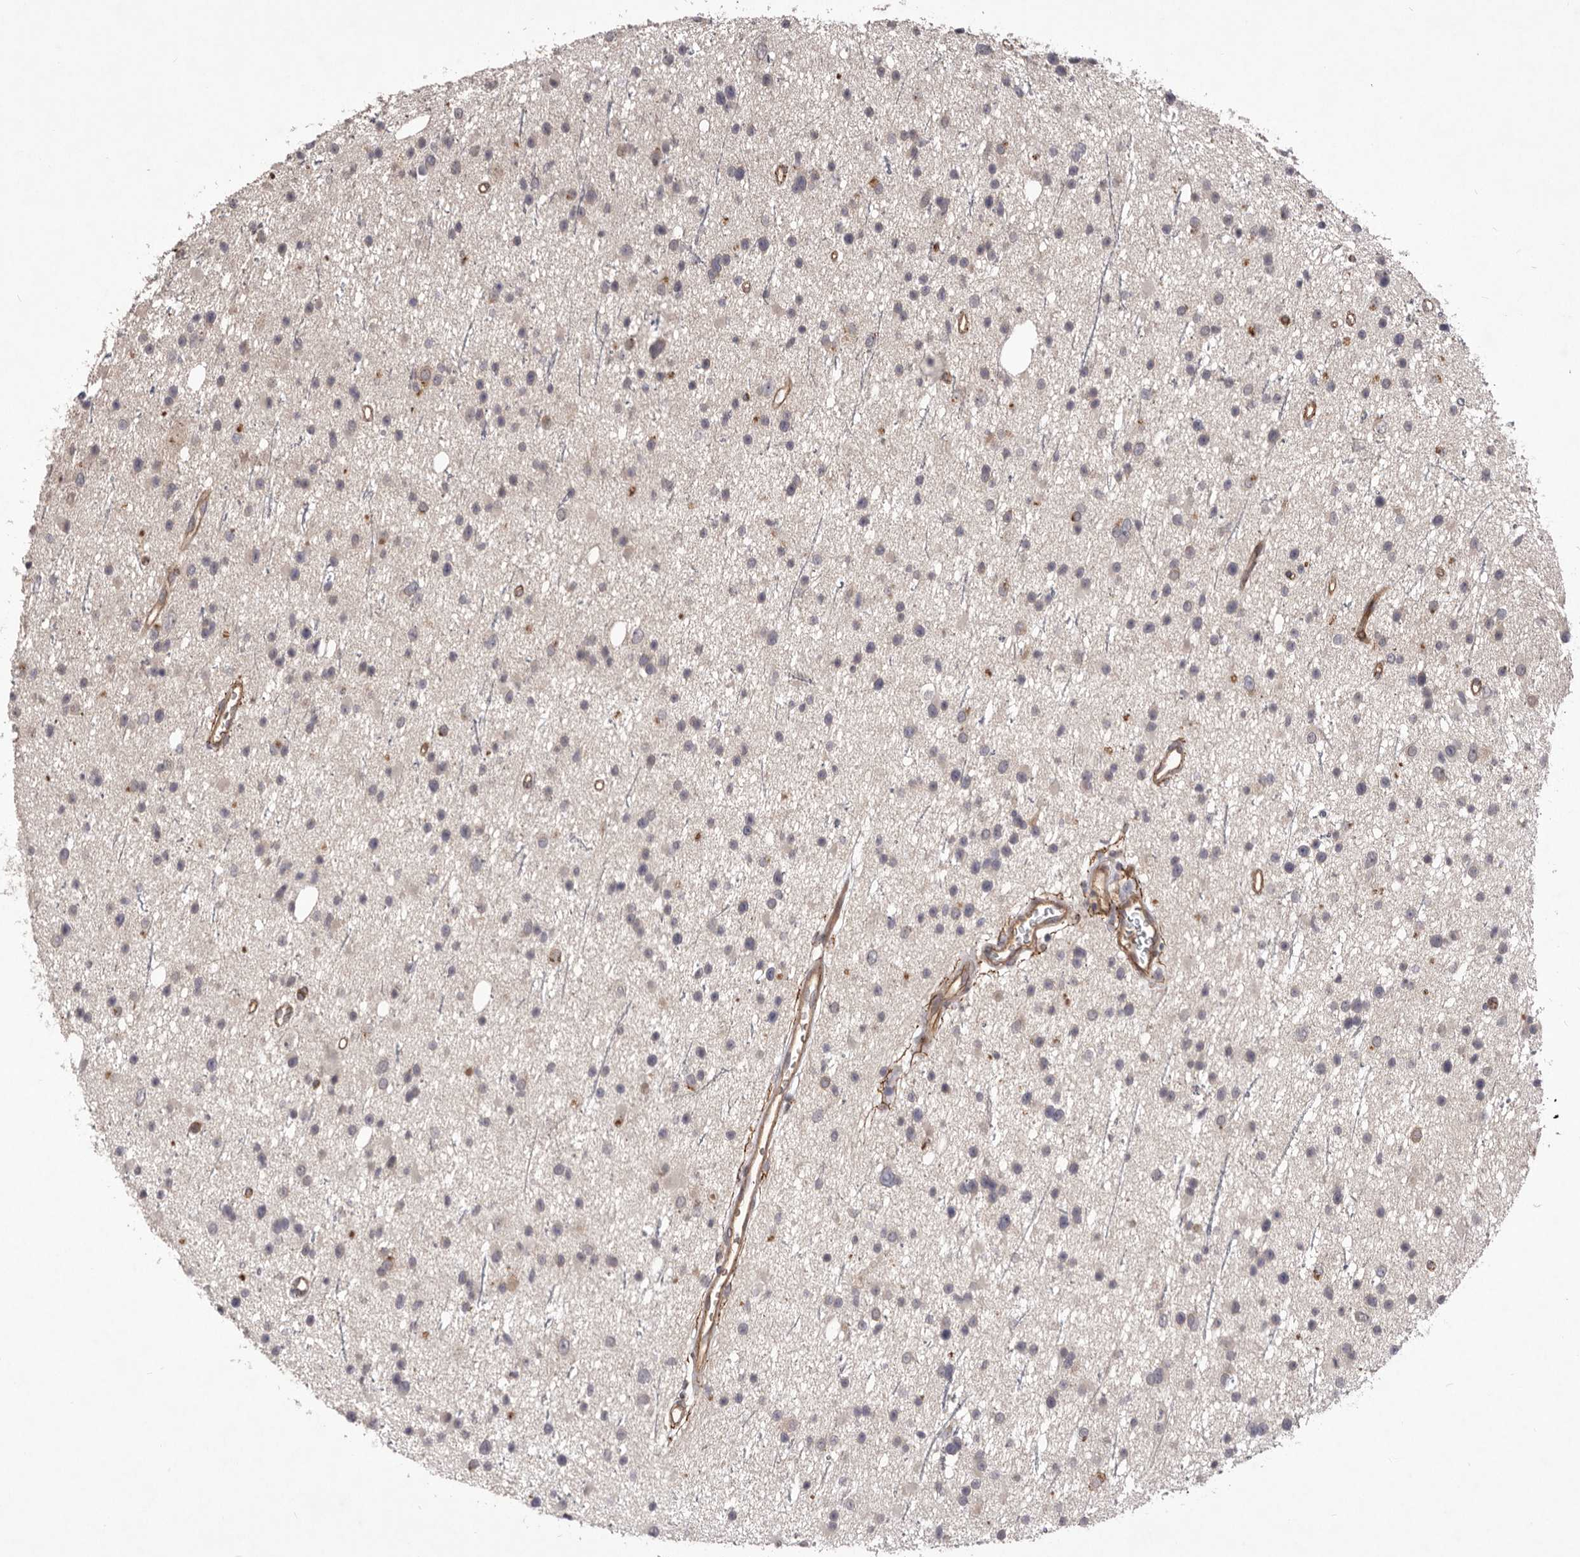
{"staining": {"intensity": "weak", "quantity": "<25%", "location": "cytoplasmic/membranous"}, "tissue": "glioma", "cell_type": "Tumor cells", "image_type": "cancer", "snomed": [{"axis": "morphology", "description": "Glioma, malignant, Low grade"}, {"axis": "topography", "description": "Cerebral cortex"}], "caption": "High power microscopy histopathology image of an immunohistochemistry (IHC) histopathology image of low-grade glioma (malignant), revealing no significant staining in tumor cells.", "gene": "HBS1L", "patient": {"sex": "female", "age": 39}}